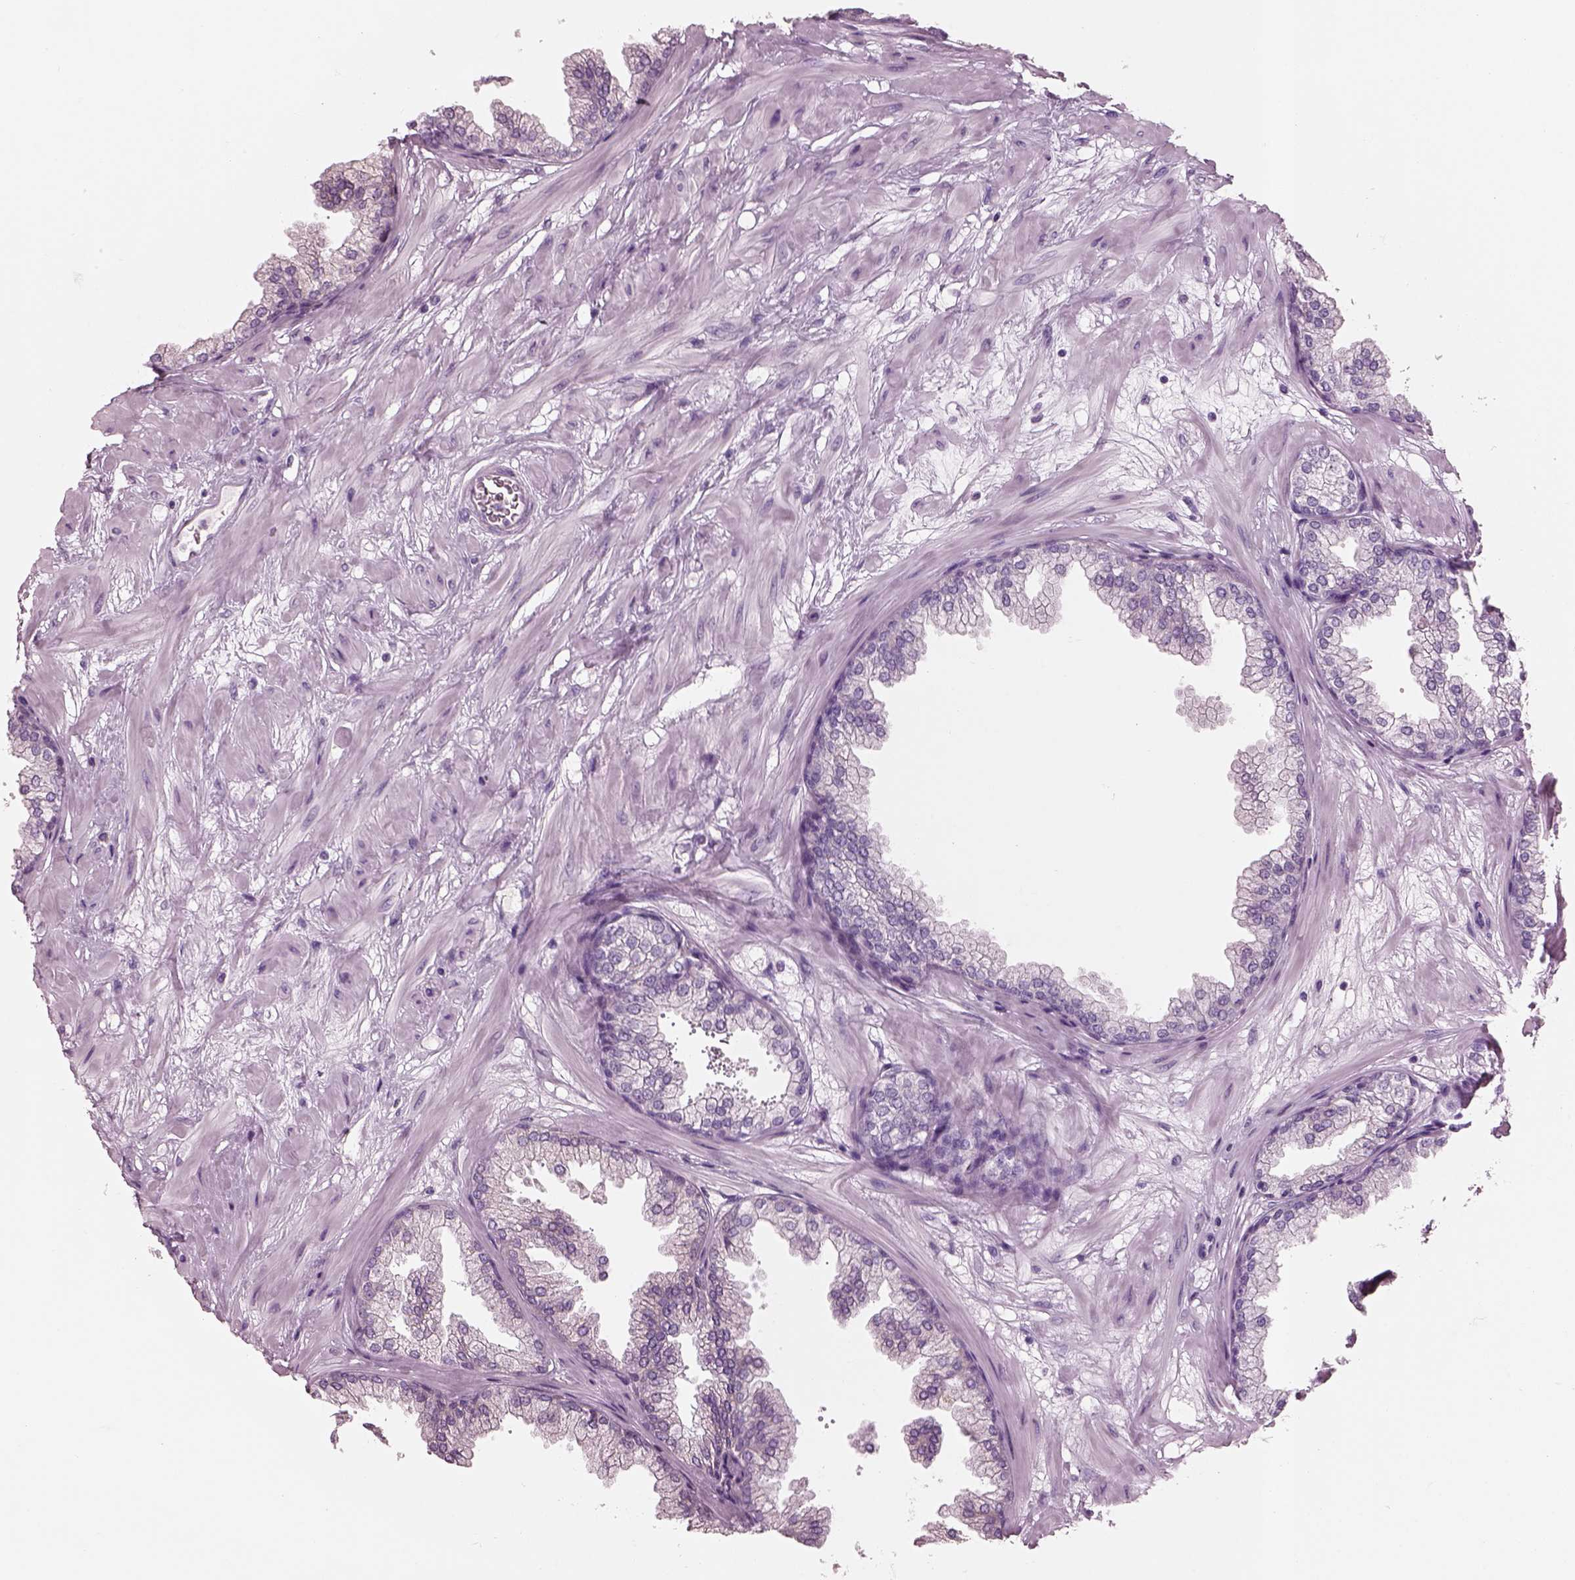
{"staining": {"intensity": "negative", "quantity": "none", "location": "none"}, "tissue": "prostate", "cell_type": "Glandular cells", "image_type": "normal", "snomed": [{"axis": "morphology", "description": "Normal tissue, NOS"}, {"axis": "topography", "description": "Prostate"}], "caption": "Histopathology image shows no significant protein positivity in glandular cells of benign prostate.", "gene": "SLC27A2", "patient": {"sex": "male", "age": 37}}